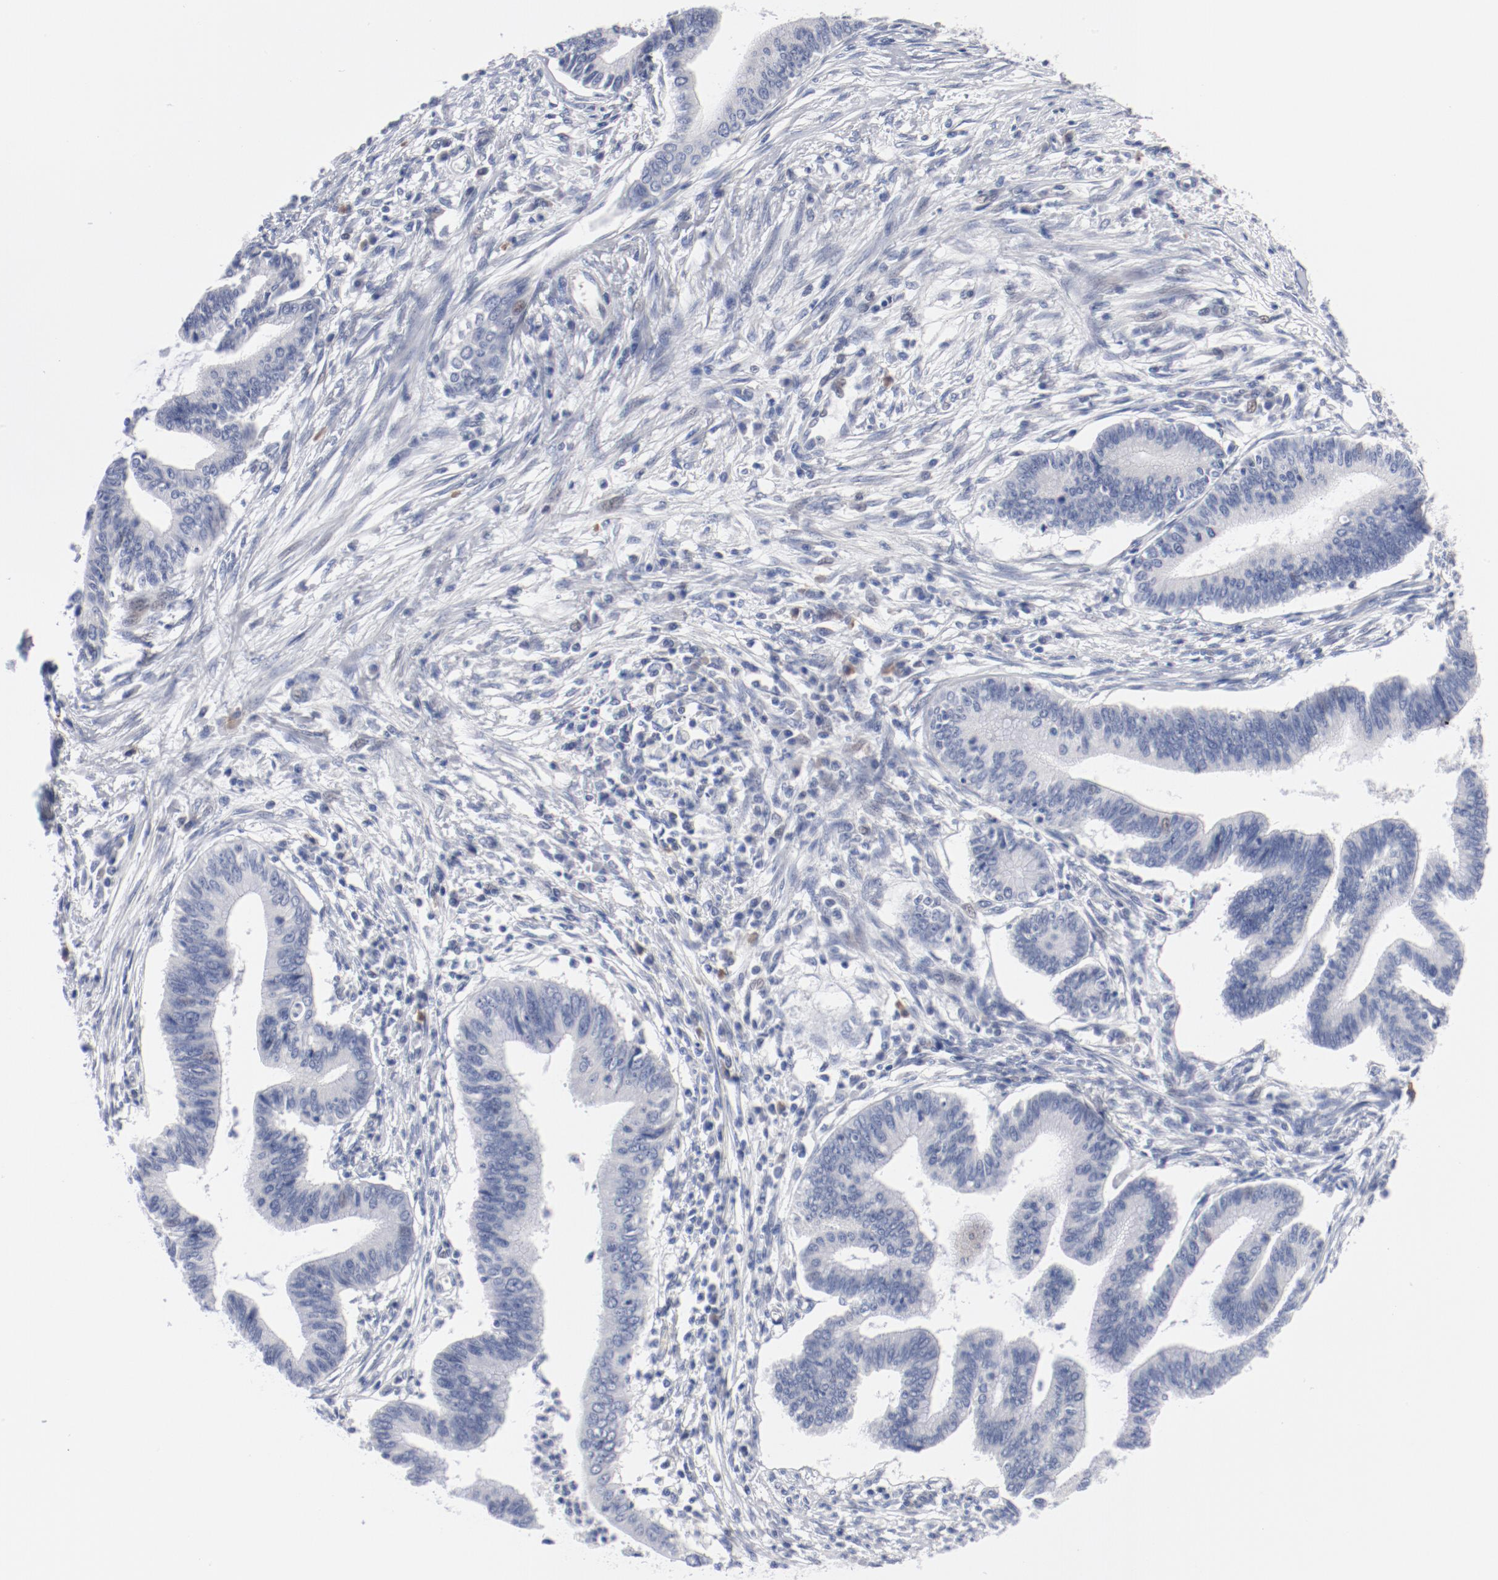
{"staining": {"intensity": "negative", "quantity": "none", "location": "none"}, "tissue": "cervical cancer", "cell_type": "Tumor cells", "image_type": "cancer", "snomed": [{"axis": "morphology", "description": "Adenocarcinoma, NOS"}, {"axis": "topography", "description": "Cervix"}], "caption": "Immunohistochemistry (IHC) image of cervical adenocarcinoma stained for a protein (brown), which shows no positivity in tumor cells. (DAB (3,3'-diaminobenzidine) immunohistochemistry visualized using brightfield microscopy, high magnification).", "gene": "KCNK13", "patient": {"sex": "female", "age": 36}}